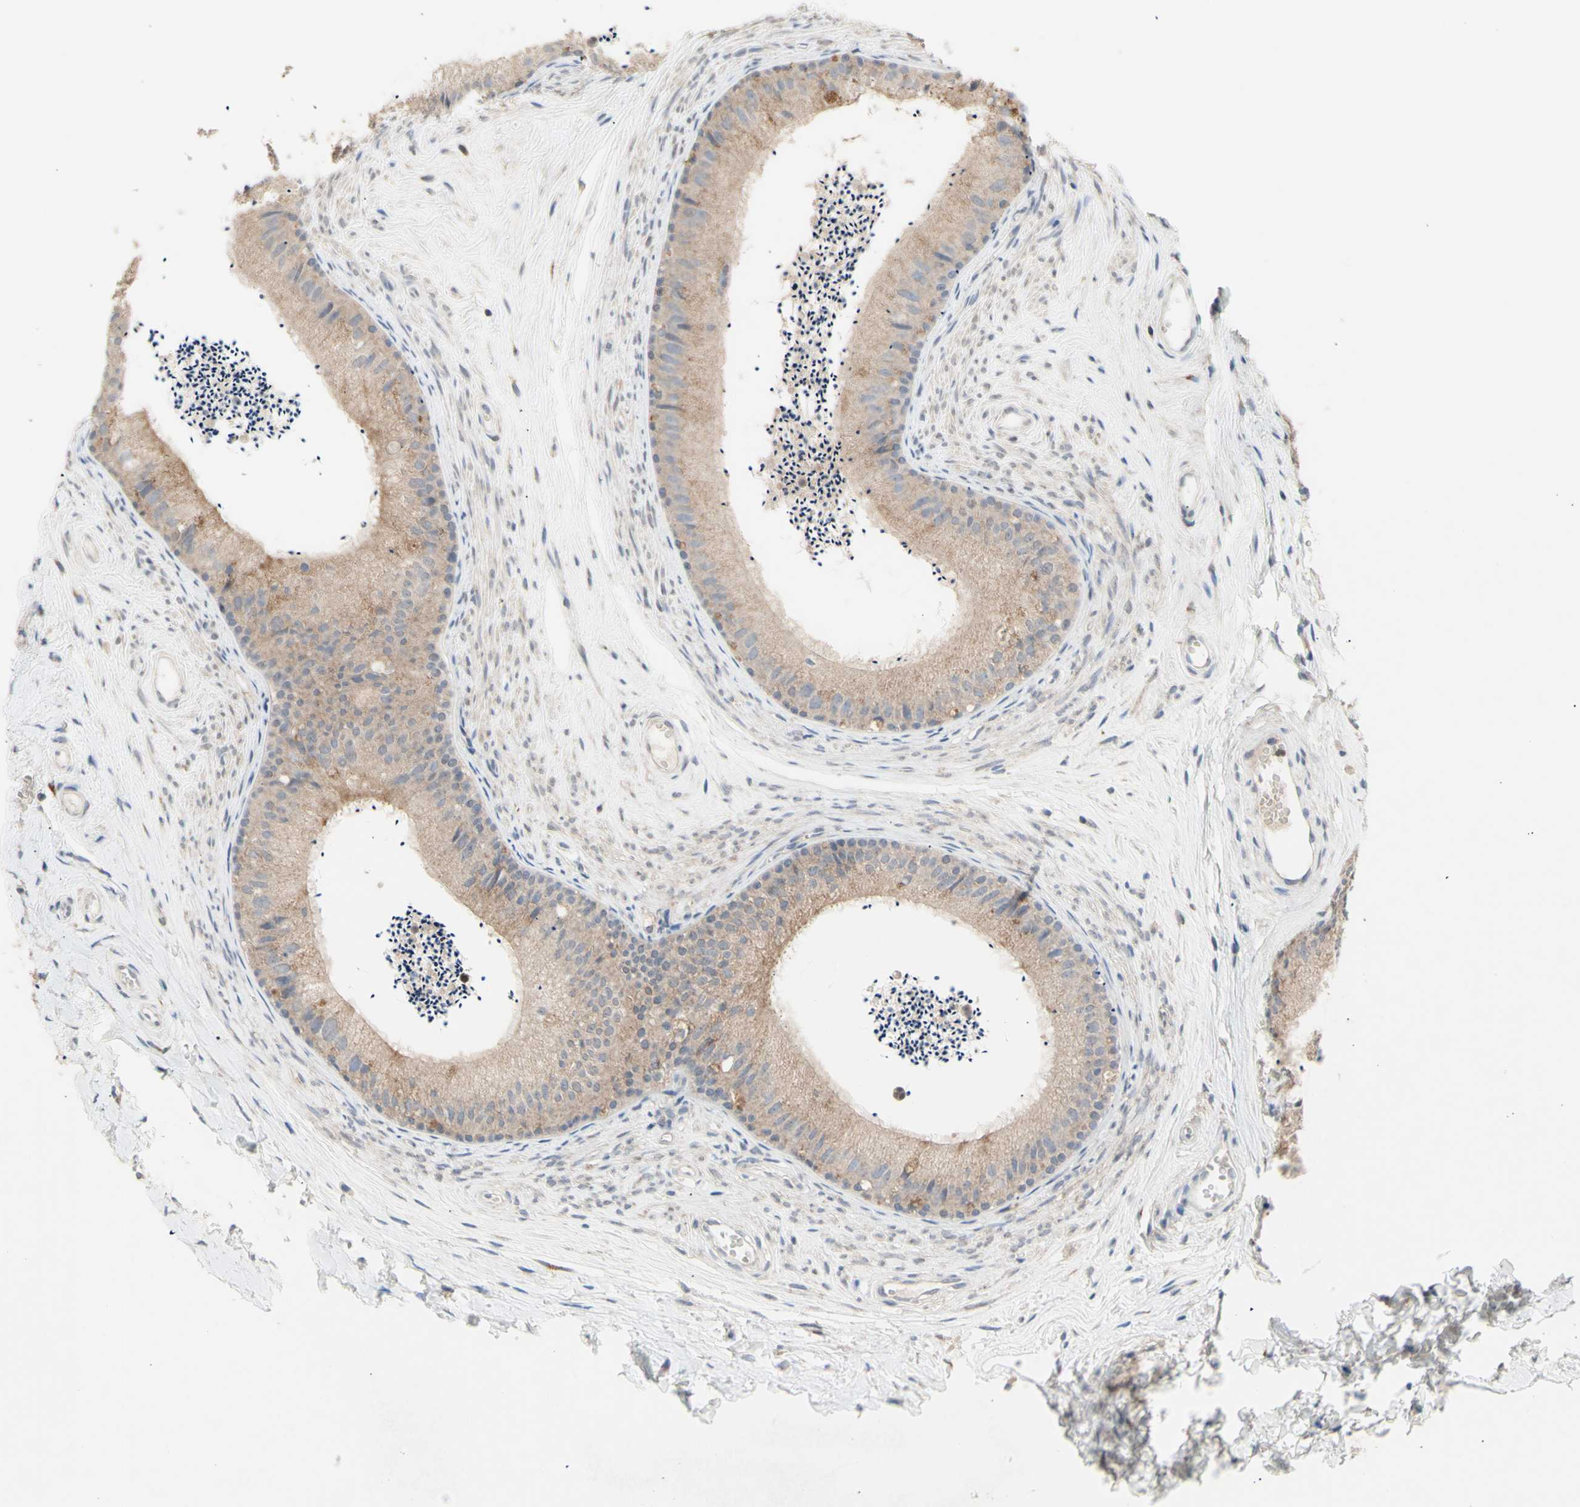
{"staining": {"intensity": "weak", "quantity": ">75%", "location": "cytoplasmic/membranous"}, "tissue": "epididymis", "cell_type": "Glandular cells", "image_type": "normal", "snomed": [{"axis": "morphology", "description": "Normal tissue, NOS"}, {"axis": "topography", "description": "Epididymis"}], "caption": "This histopathology image displays IHC staining of benign epididymis, with low weak cytoplasmic/membranous expression in about >75% of glandular cells.", "gene": "NLRP1", "patient": {"sex": "male", "age": 56}}